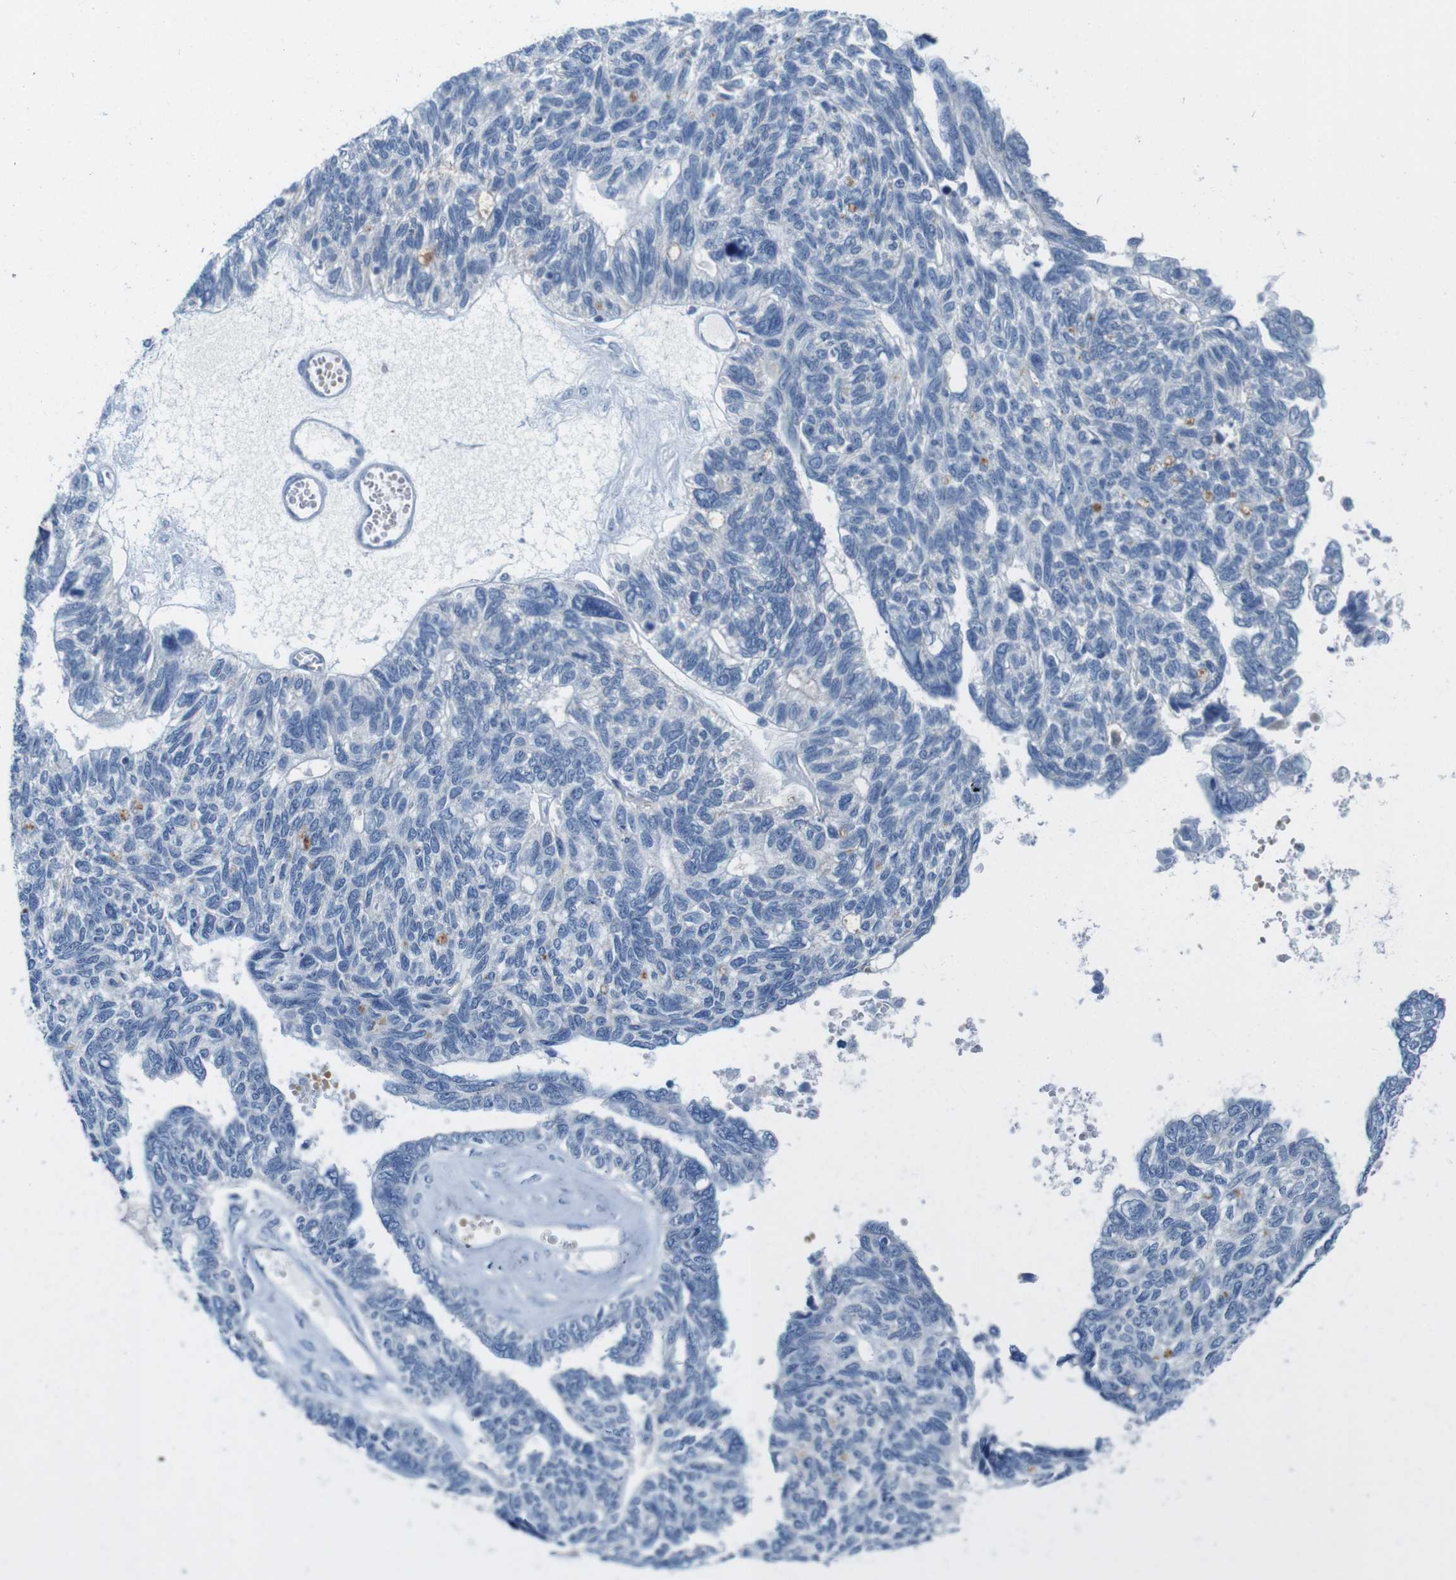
{"staining": {"intensity": "negative", "quantity": "none", "location": "none"}, "tissue": "ovarian cancer", "cell_type": "Tumor cells", "image_type": "cancer", "snomed": [{"axis": "morphology", "description": "Cystadenocarcinoma, serous, NOS"}, {"axis": "topography", "description": "Ovary"}], "caption": "The micrograph displays no staining of tumor cells in ovarian cancer (serous cystadenocarcinoma).", "gene": "IGSF8", "patient": {"sex": "female", "age": 79}}